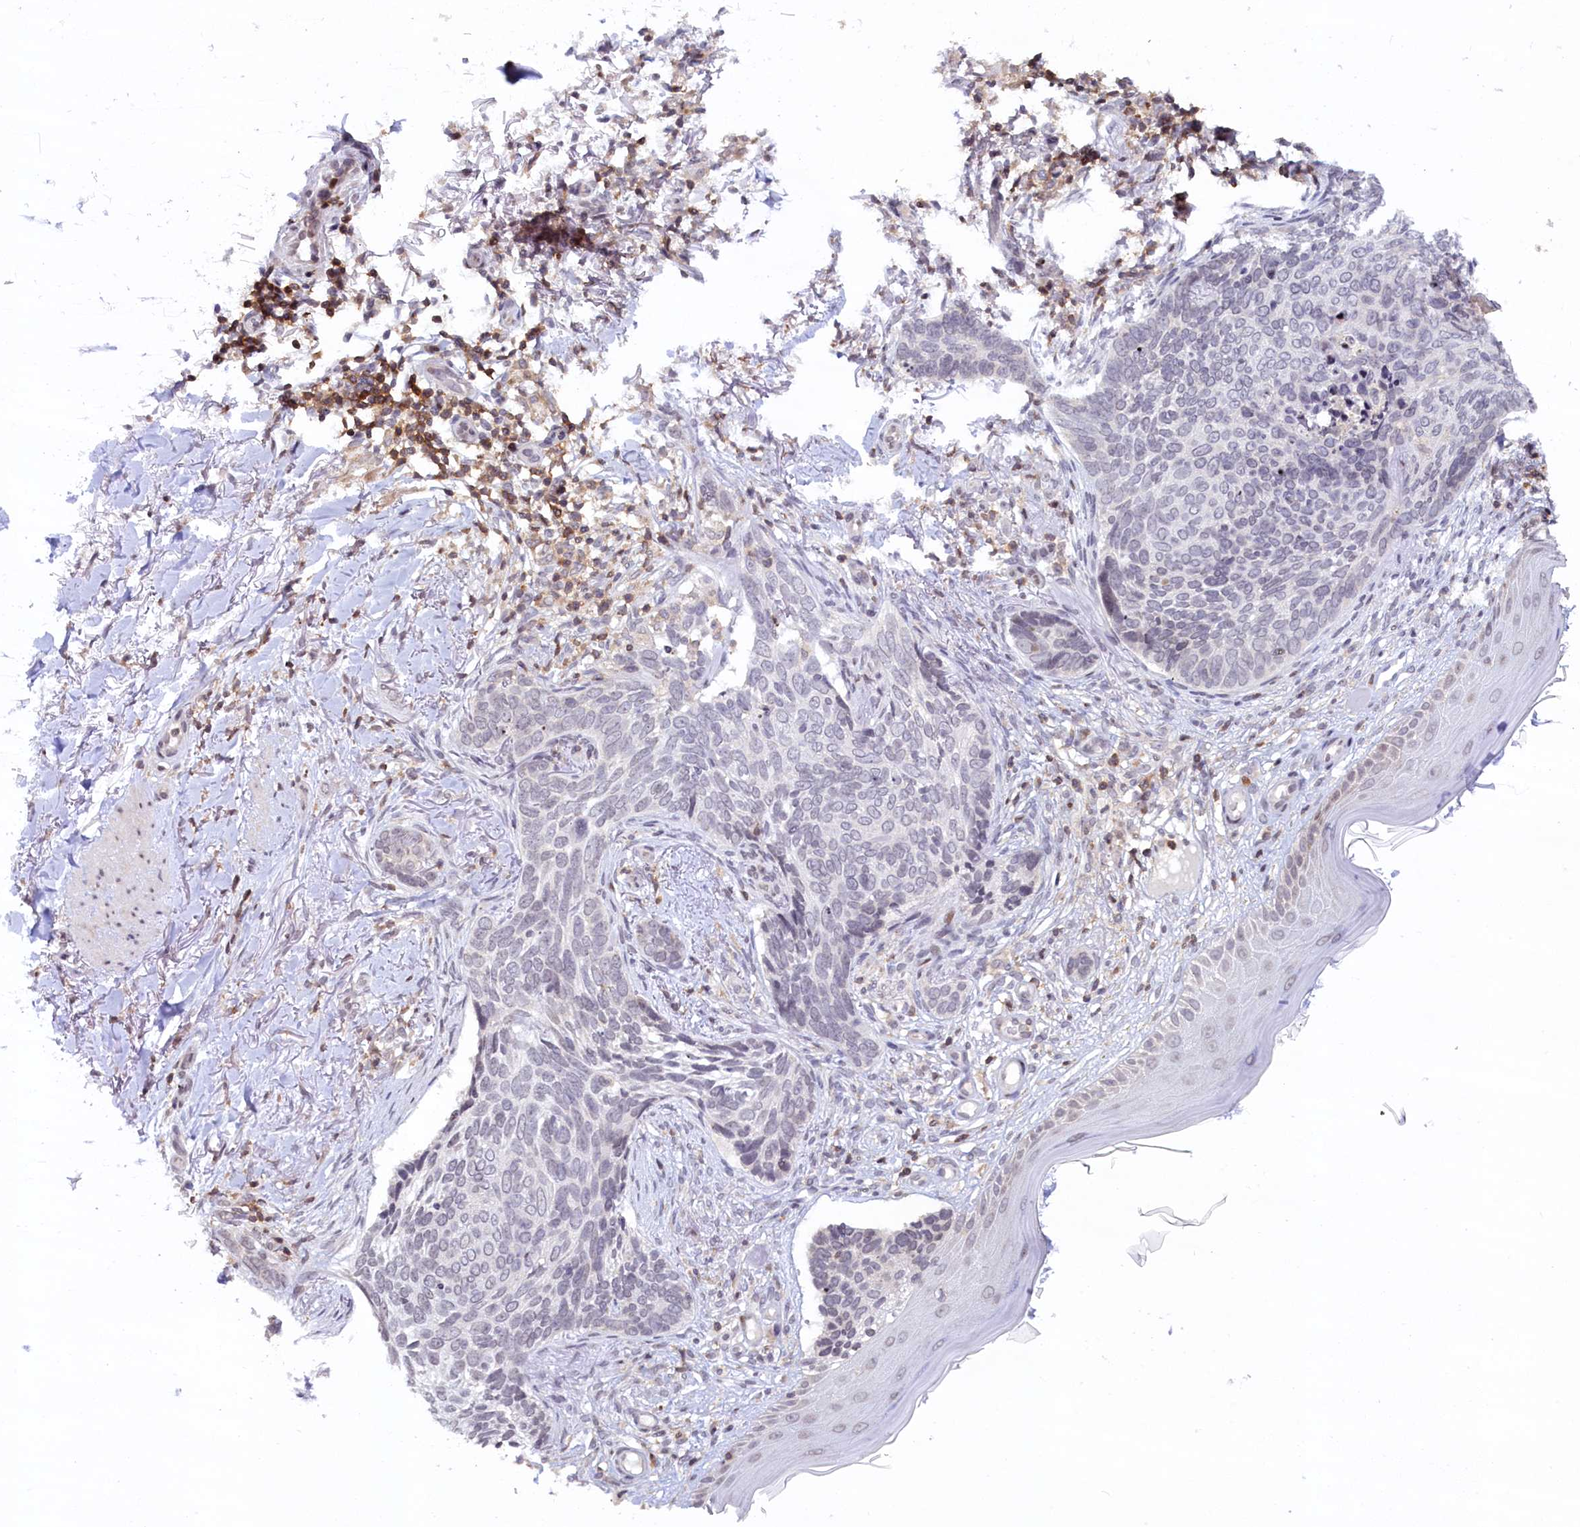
{"staining": {"intensity": "negative", "quantity": "none", "location": "none"}, "tissue": "skin cancer", "cell_type": "Tumor cells", "image_type": "cancer", "snomed": [{"axis": "morphology", "description": "Normal tissue, NOS"}, {"axis": "morphology", "description": "Basal cell carcinoma"}, {"axis": "topography", "description": "Skin"}], "caption": "The micrograph demonstrates no significant staining in tumor cells of skin cancer (basal cell carcinoma).", "gene": "FYB1", "patient": {"sex": "female", "age": 67}}